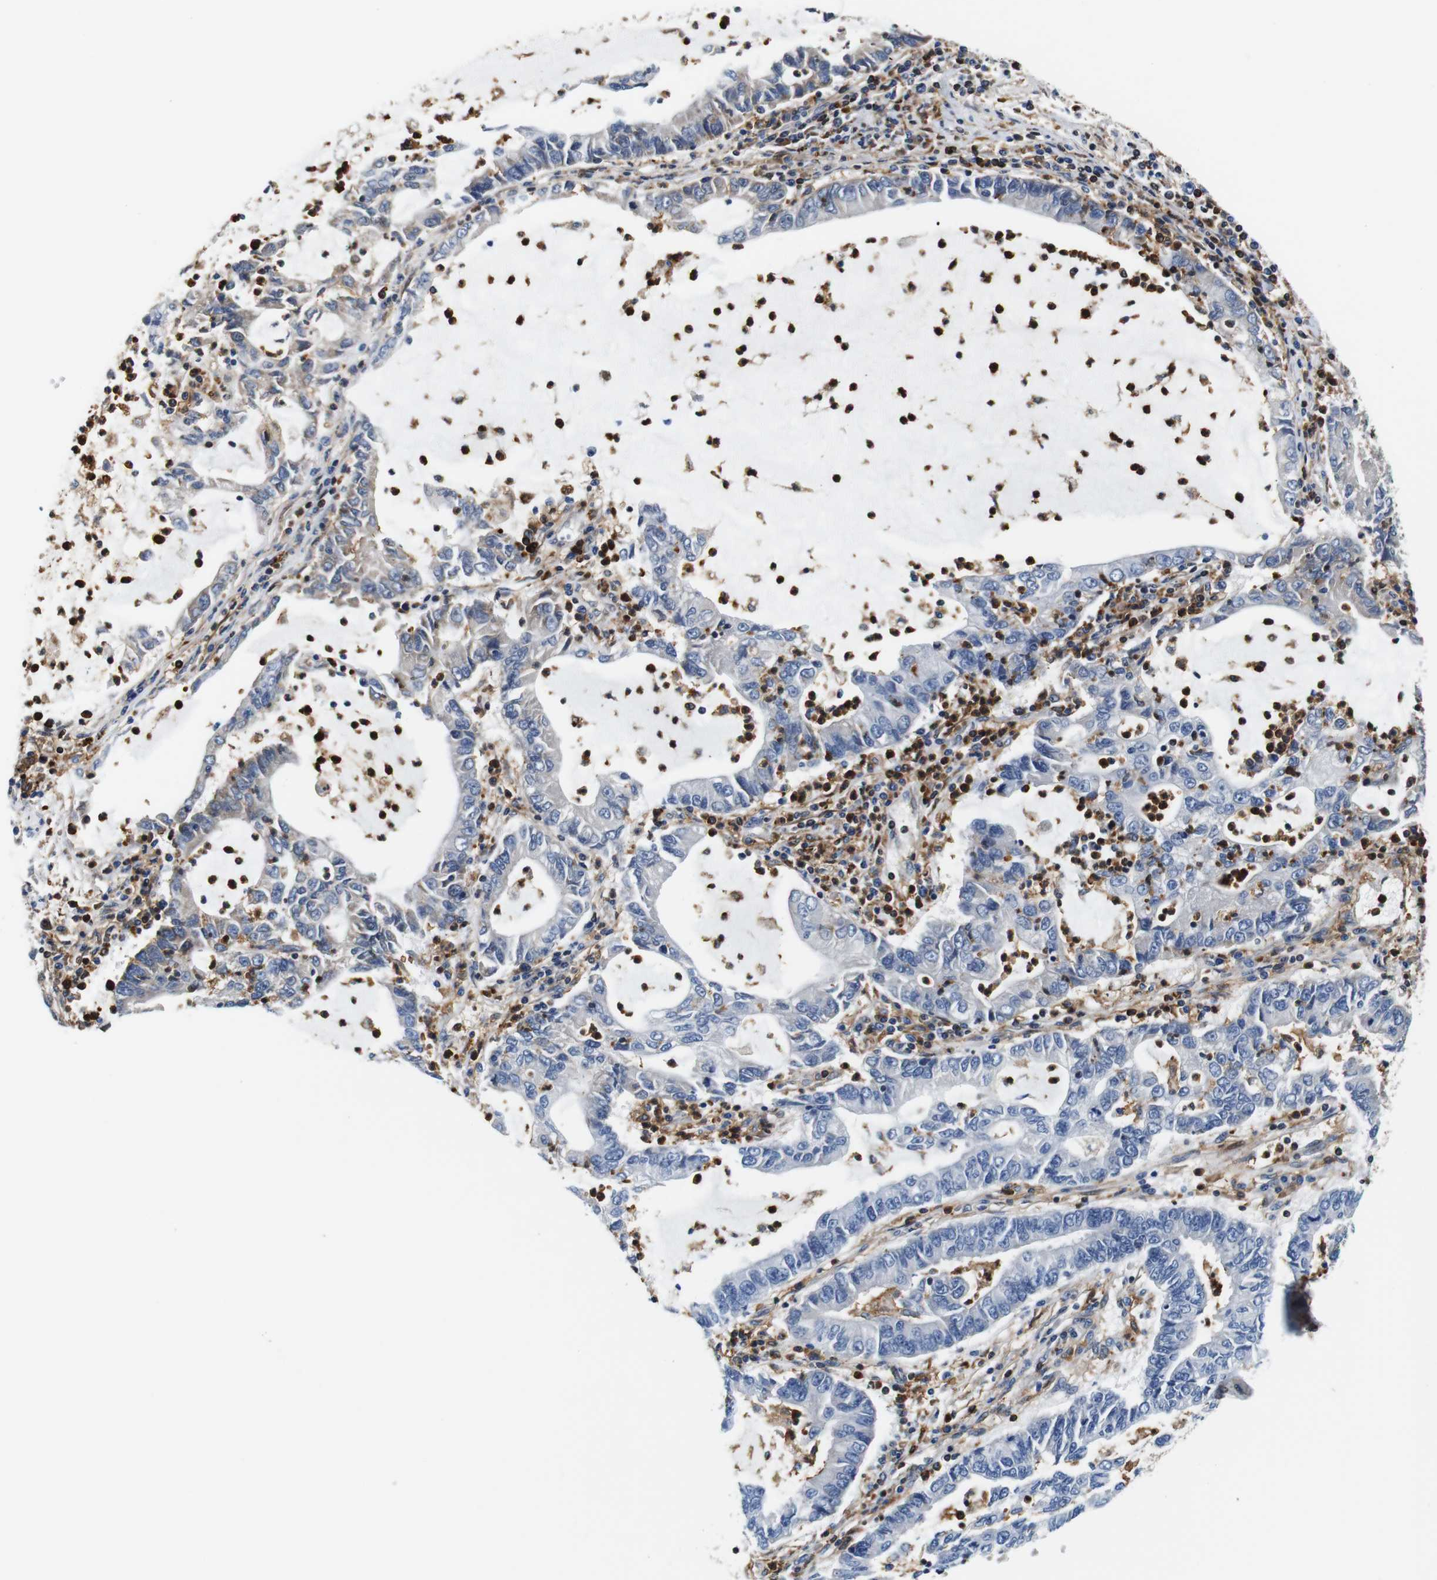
{"staining": {"intensity": "negative", "quantity": "none", "location": "none"}, "tissue": "lung cancer", "cell_type": "Tumor cells", "image_type": "cancer", "snomed": [{"axis": "morphology", "description": "Adenocarcinoma, NOS"}, {"axis": "topography", "description": "Lung"}], "caption": "This is an immunohistochemistry (IHC) photomicrograph of human adenocarcinoma (lung). There is no positivity in tumor cells.", "gene": "ANXA1", "patient": {"sex": "female", "age": 51}}